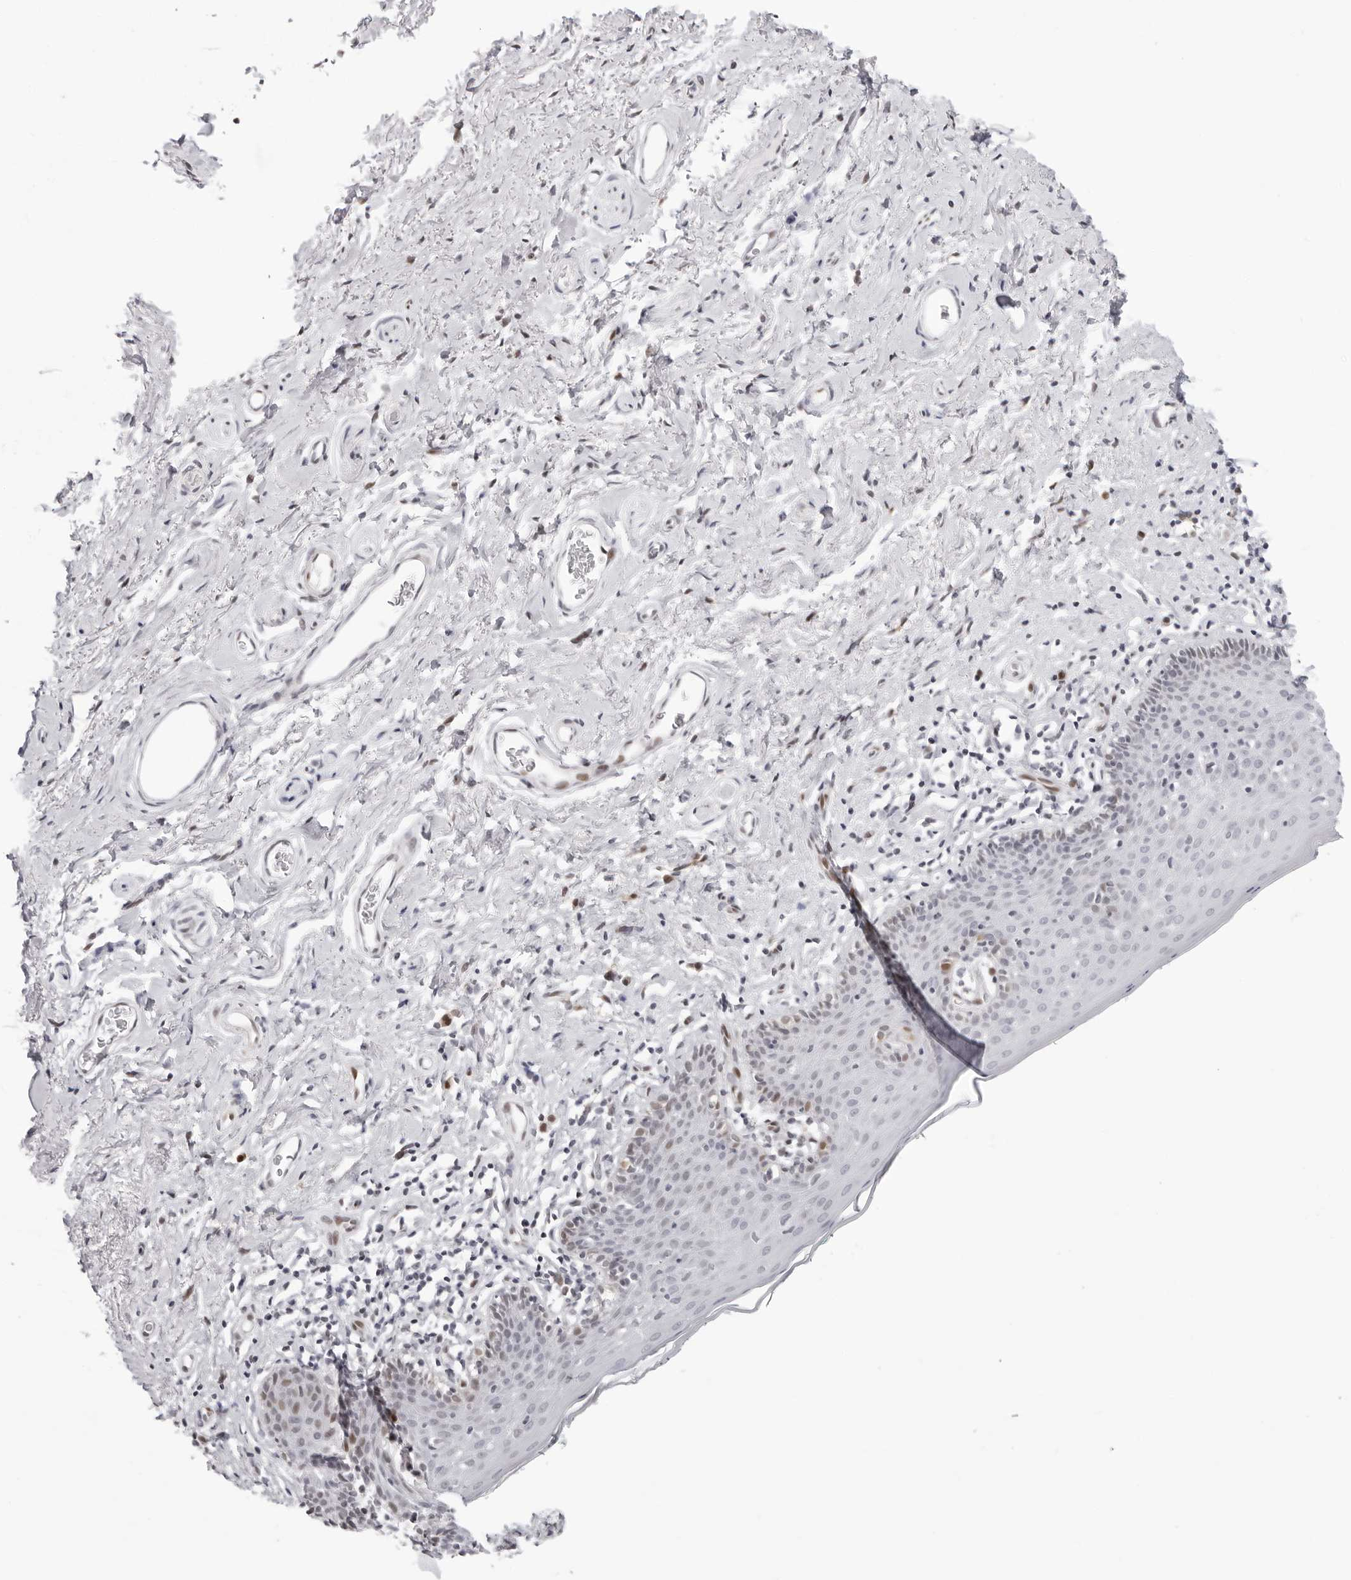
{"staining": {"intensity": "moderate", "quantity": "<25%", "location": "nuclear"}, "tissue": "skin", "cell_type": "Epidermal cells", "image_type": "normal", "snomed": [{"axis": "morphology", "description": "Normal tissue, NOS"}, {"axis": "topography", "description": "Vulva"}], "caption": "The histopathology image displays immunohistochemical staining of normal skin. There is moderate nuclear positivity is seen in about <25% of epidermal cells. Ihc stains the protein in brown and the nuclei are stained blue.", "gene": "NTPCR", "patient": {"sex": "female", "age": 66}}